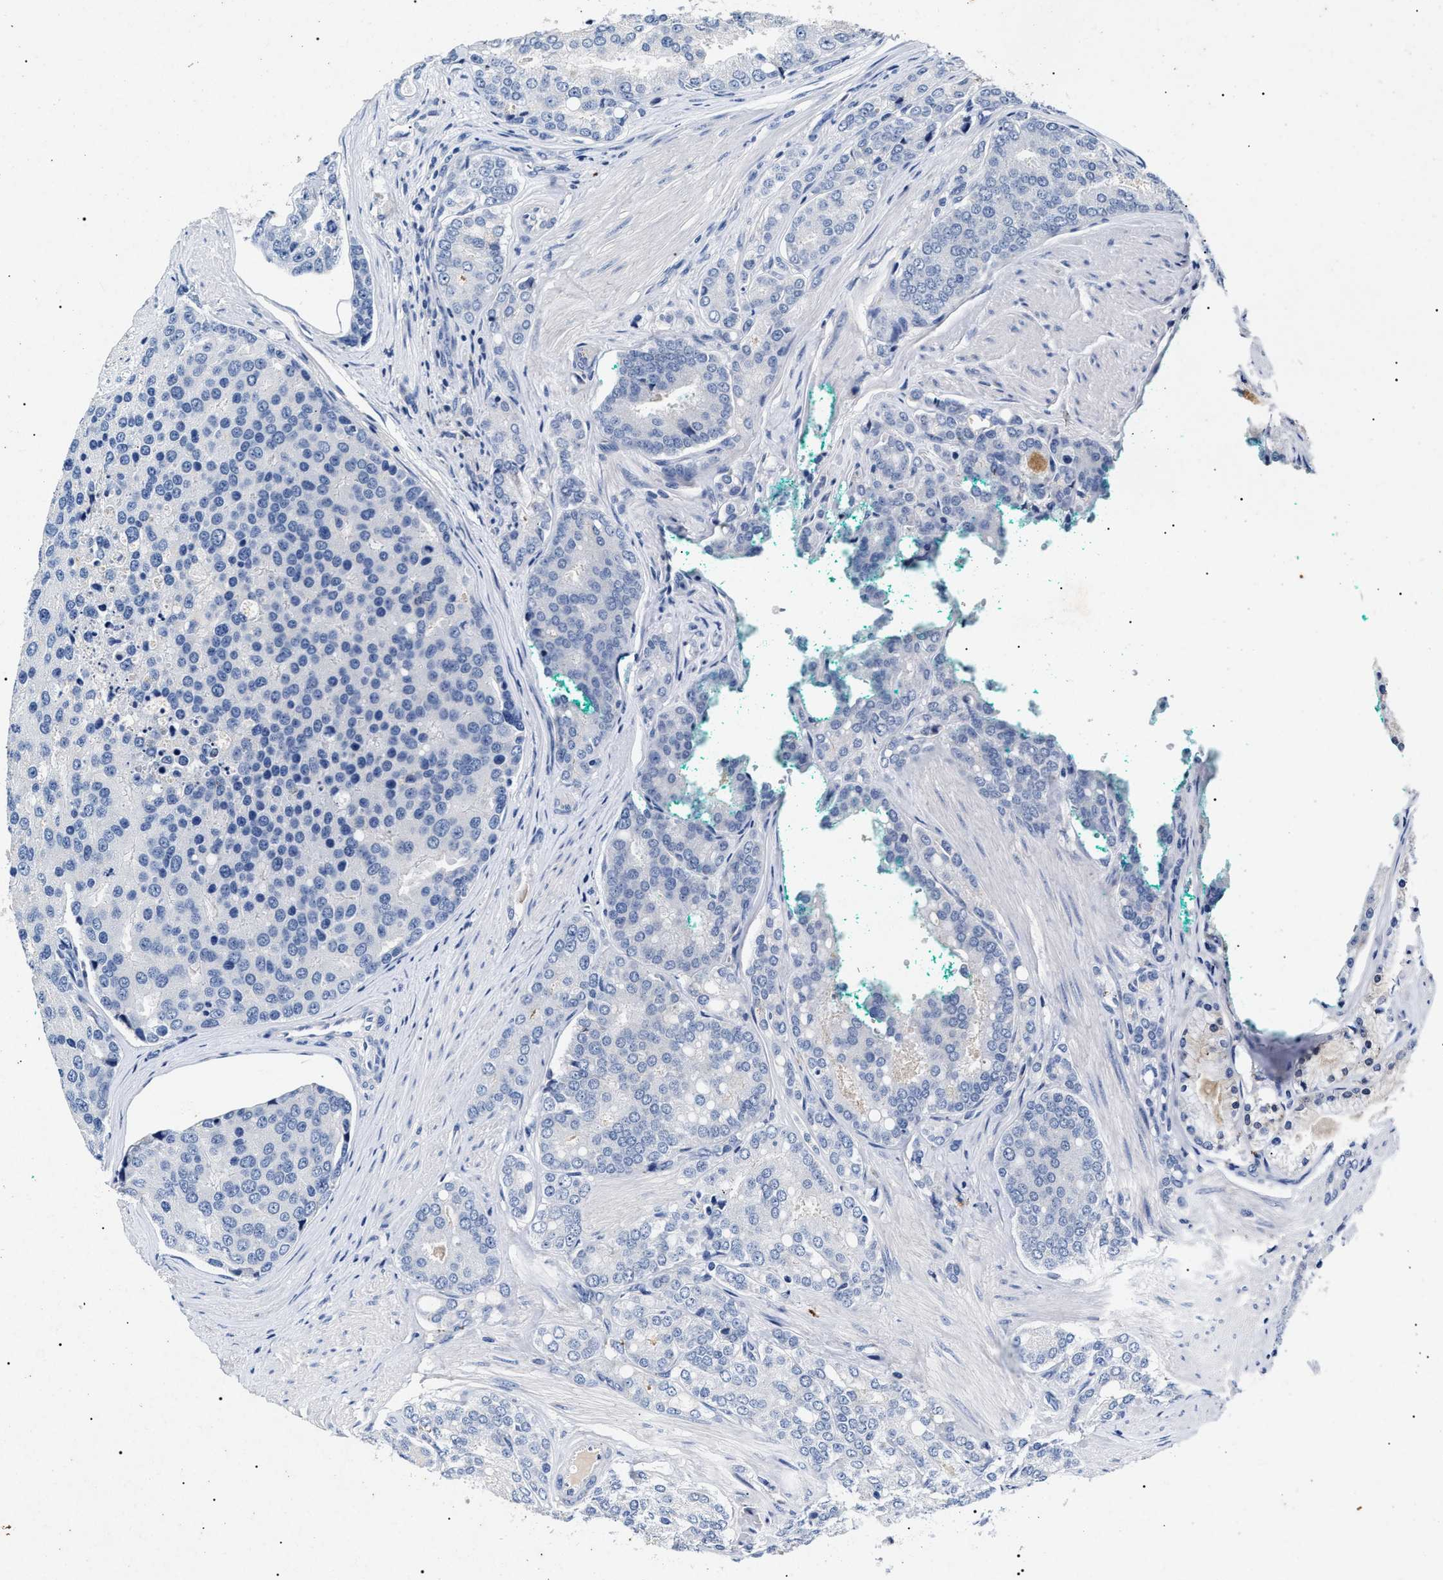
{"staining": {"intensity": "negative", "quantity": "none", "location": "none"}, "tissue": "prostate cancer", "cell_type": "Tumor cells", "image_type": "cancer", "snomed": [{"axis": "morphology", "description": "Adenocarcinoma, High grade"}, {"axis": "topography", "description": "Prostate"}], "caption": "DAB immunohistochemical staining of human prostate cancer exhibits no significant staining in tumor cells.", "gene": "LRRC8E", "patient": {"sex": "male", "age": 50}}